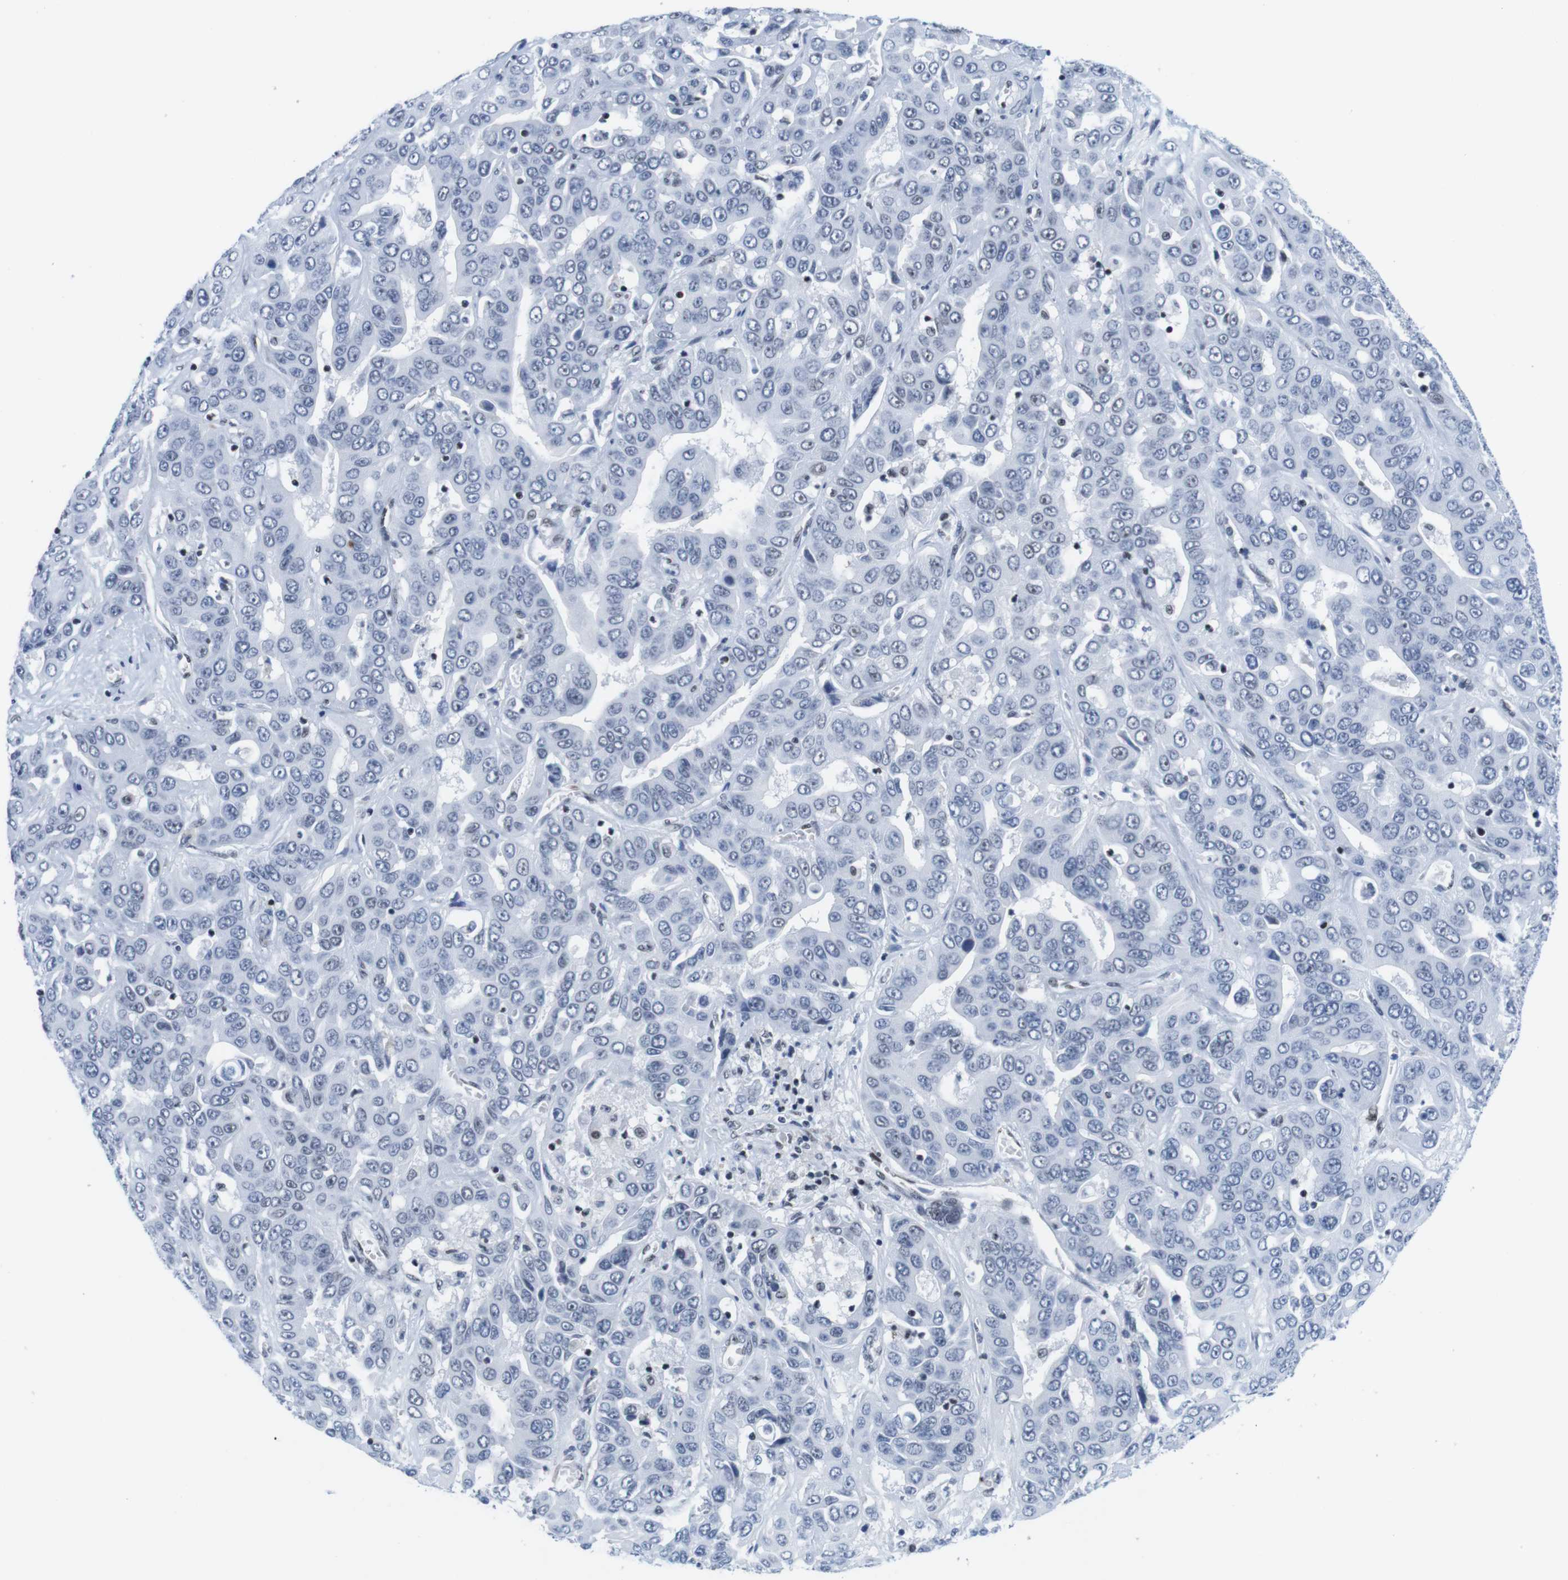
{"staining": {"intensity": "negative", "quantity": "none", "location": "none"}, "tissue": "liver cancer", "cell_type": "Tumor cells", "image_type": "cancer", "snomed": [{"axis": "morphology", "description": "Cholangiocarcinoma"}, {"axis": "topography", "description": "Liver"}], "caption": "DAB immunohistochemical staining of cholangiocarcinoma (liver) exhibits no significant staining in tumor cells. (DAB IHC, high magnification).", "gene": "IFI16", "patient": {"sex": "female", "age": 52}}